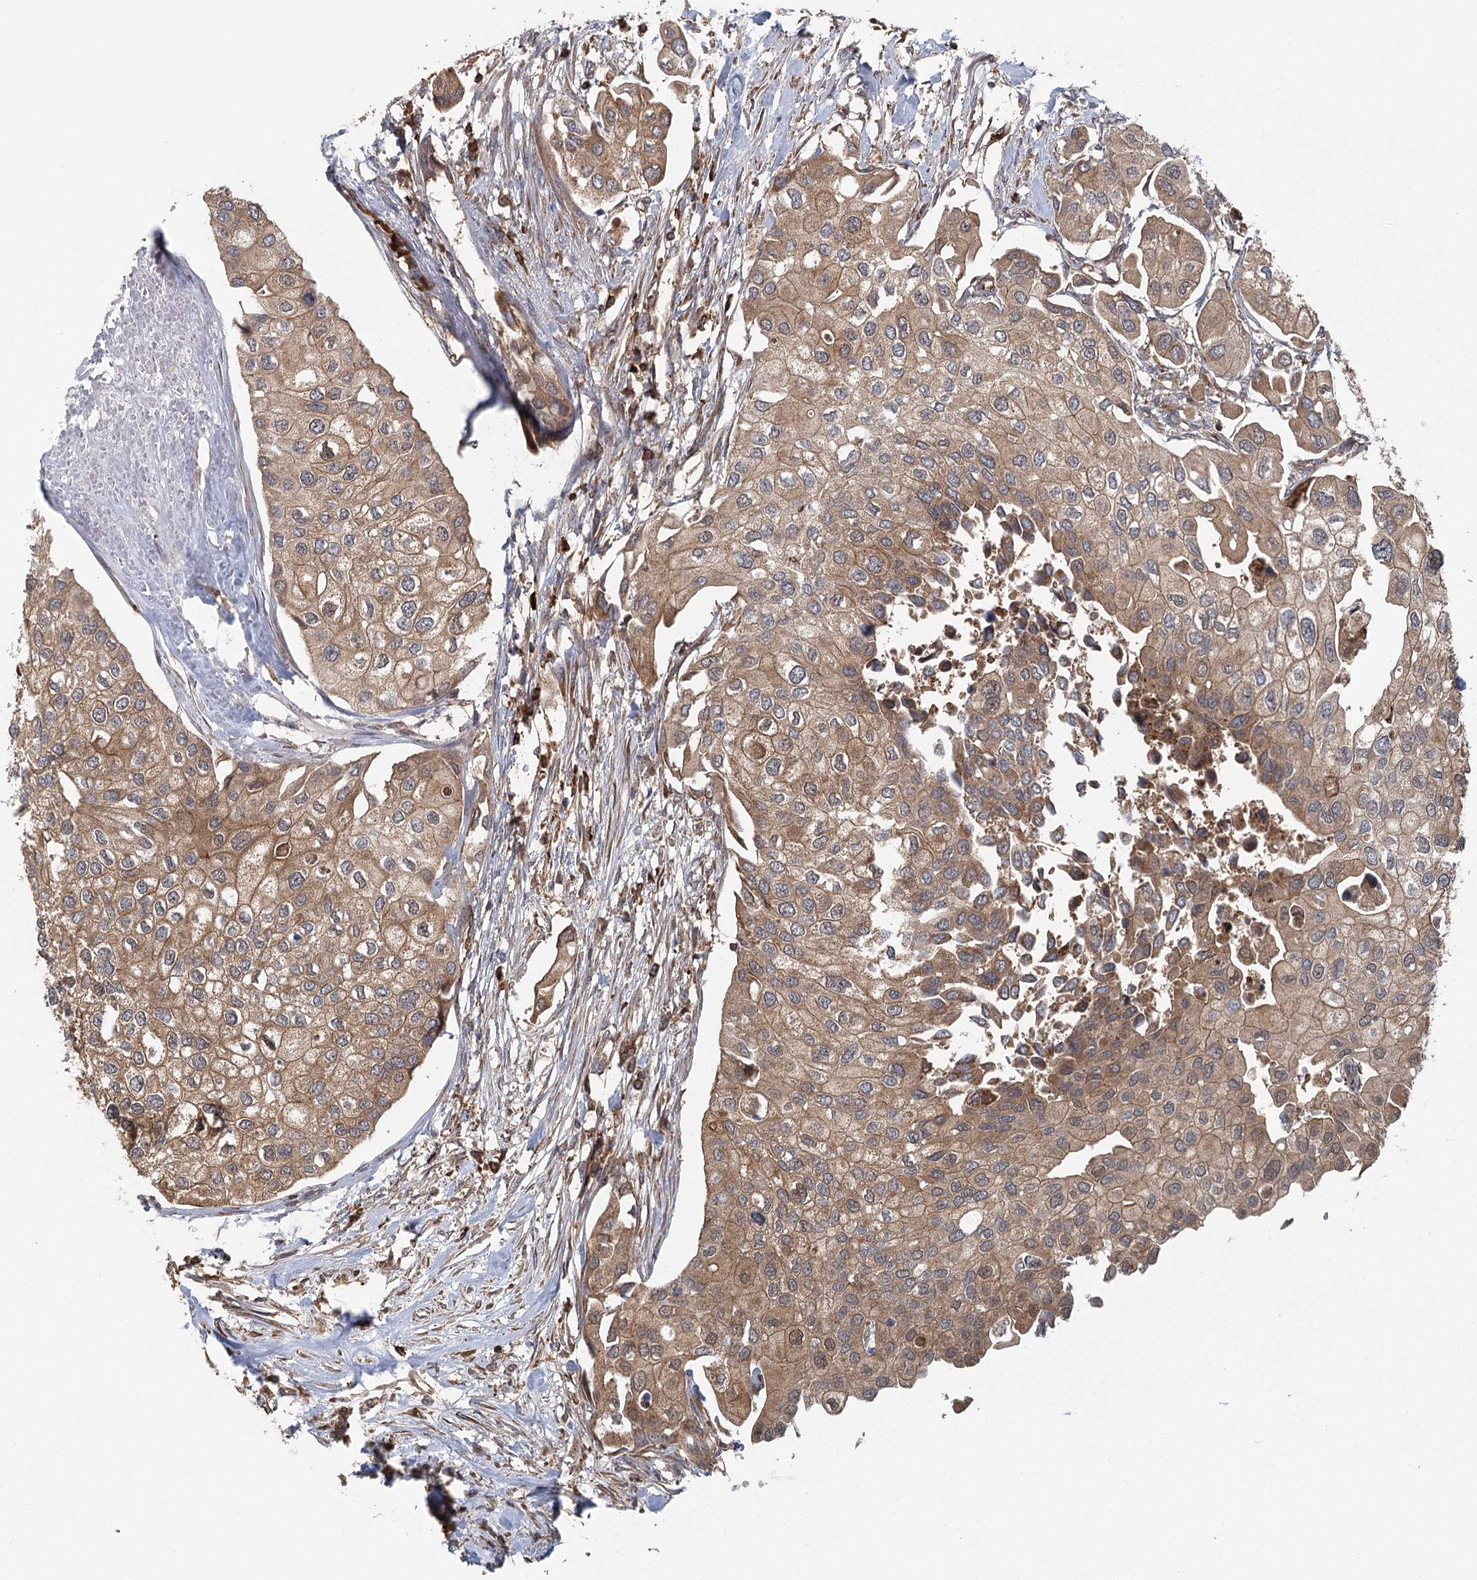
{"staining": {"intensity": "moderate", "quantity": ">75%", "location": "cytoplasmic/membranous"}, "tissue": "urothelial cancer", "cell_type": "Tumor cells", "image_type": "cancer", "snomed": [{"axis": "morphology", "description": "Urothelial carcinoma, High grade"}, {"axis": "topography", "description": "Urinary bladder"}], "caption": "This histopathology image shows immunohistochemistry staining of urothelial carcinoma (high-grade), with medium moderate cytoplasmic/membranous staining in about >75% of tumor cells.", "gene": "PLEKHA7", "patient": {"sex": "male", "age": 64}}